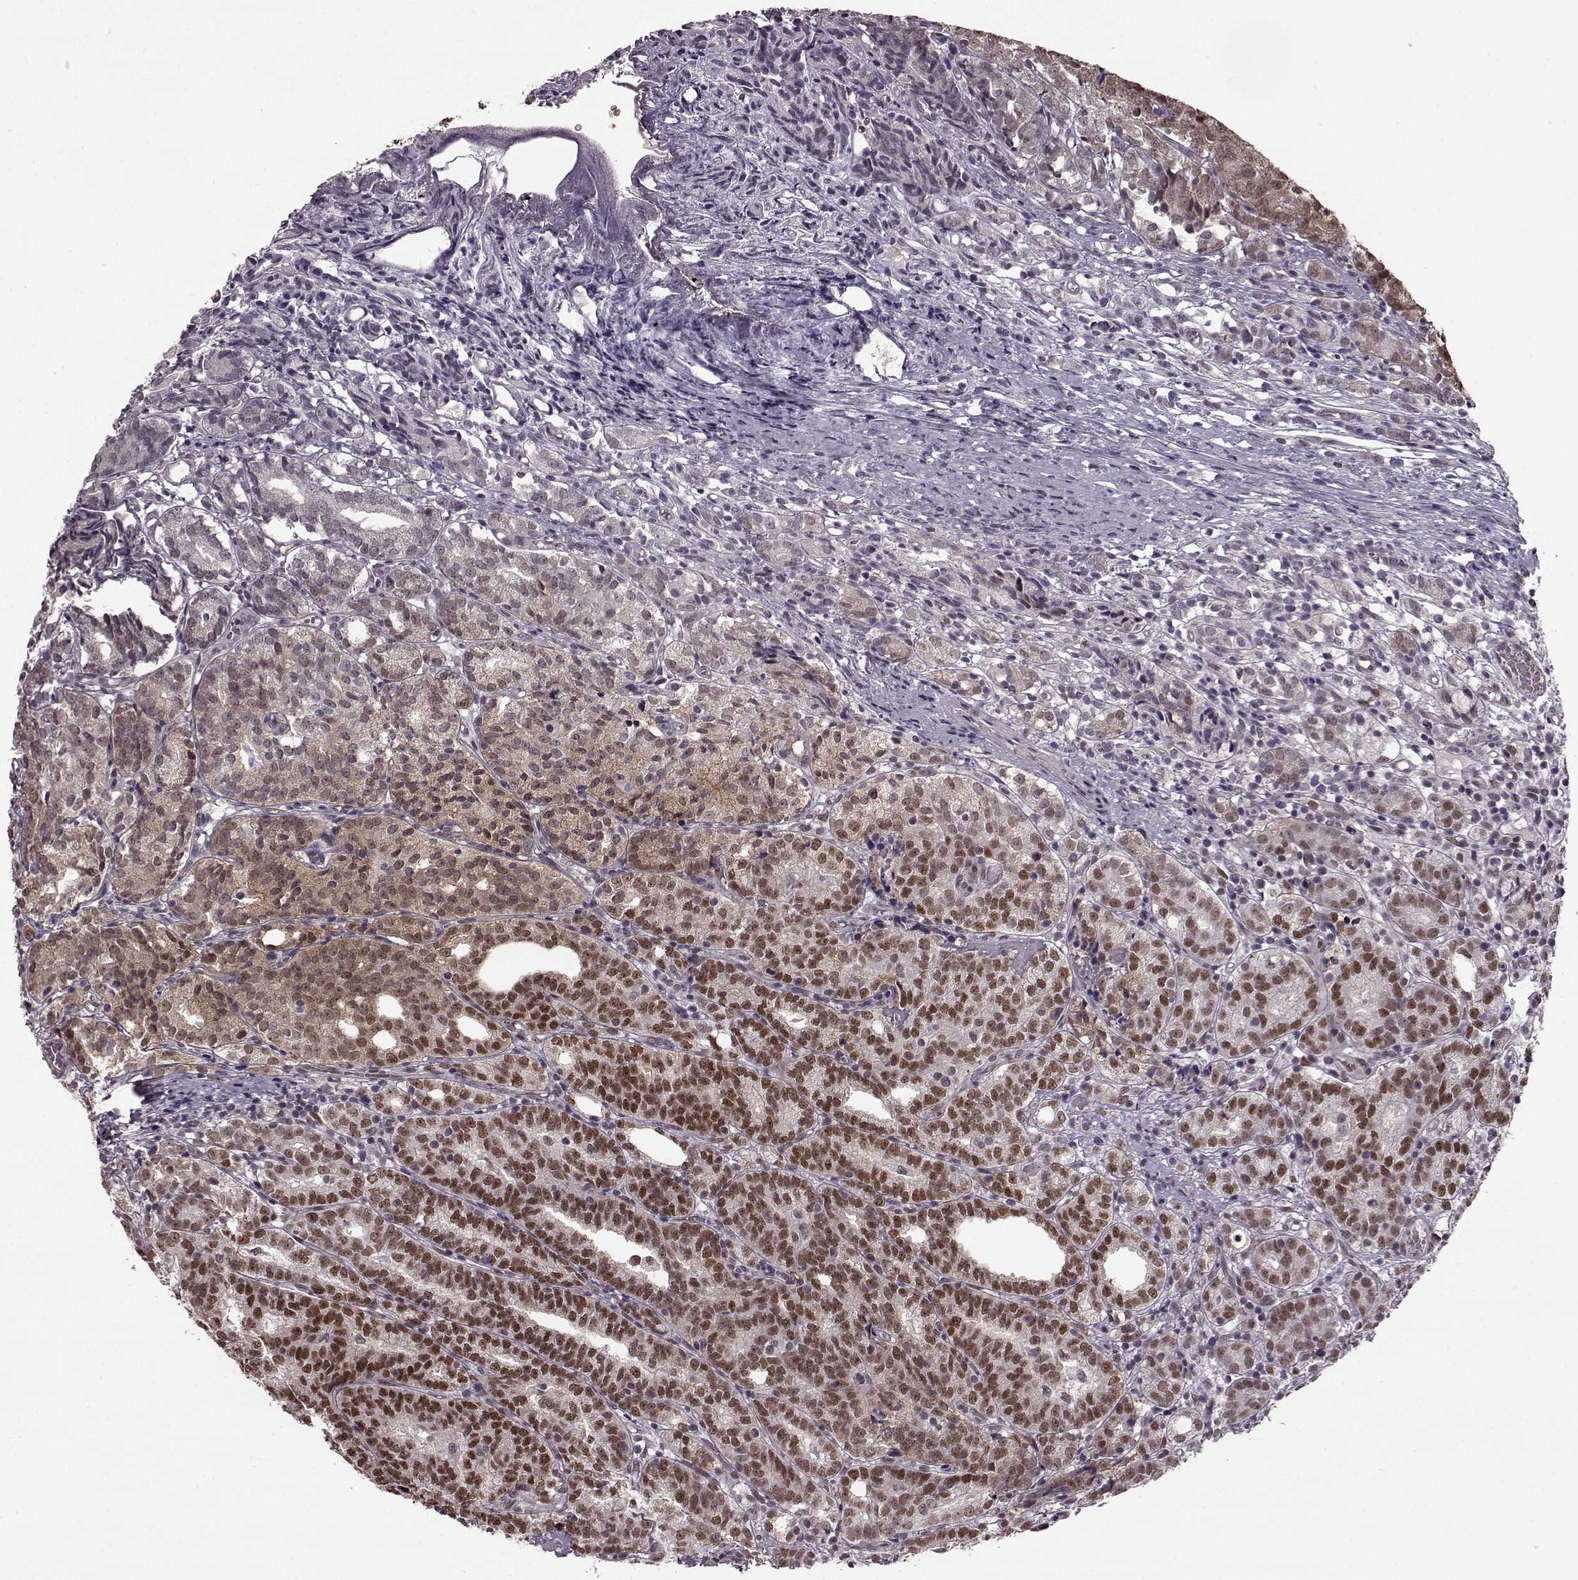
{"staining": {"intensity": "moderate", "quantity": ">75%", "location": "nuclear"}, "tissue": "prostate cancer", "cell_type": "Tumor cells", "image_type": "cancer", "snomed": [{"axis": "morphology", "description": "Adenocarcinoma, High grade"}, {"axis": "topography", "description": "Prostate"}], "caption": "The histopathology image reveals staining of prostate high-grade adenocarcinoma, revealing moderate nuclear protein expression (brown color) within tumor cells. The staining was performed using DAB, with brown indicating positive protein expression. Nuclei are stained blue with hematoxylin.", "gene": "FTO", "patient": {"sex": "male", "age": 53}}